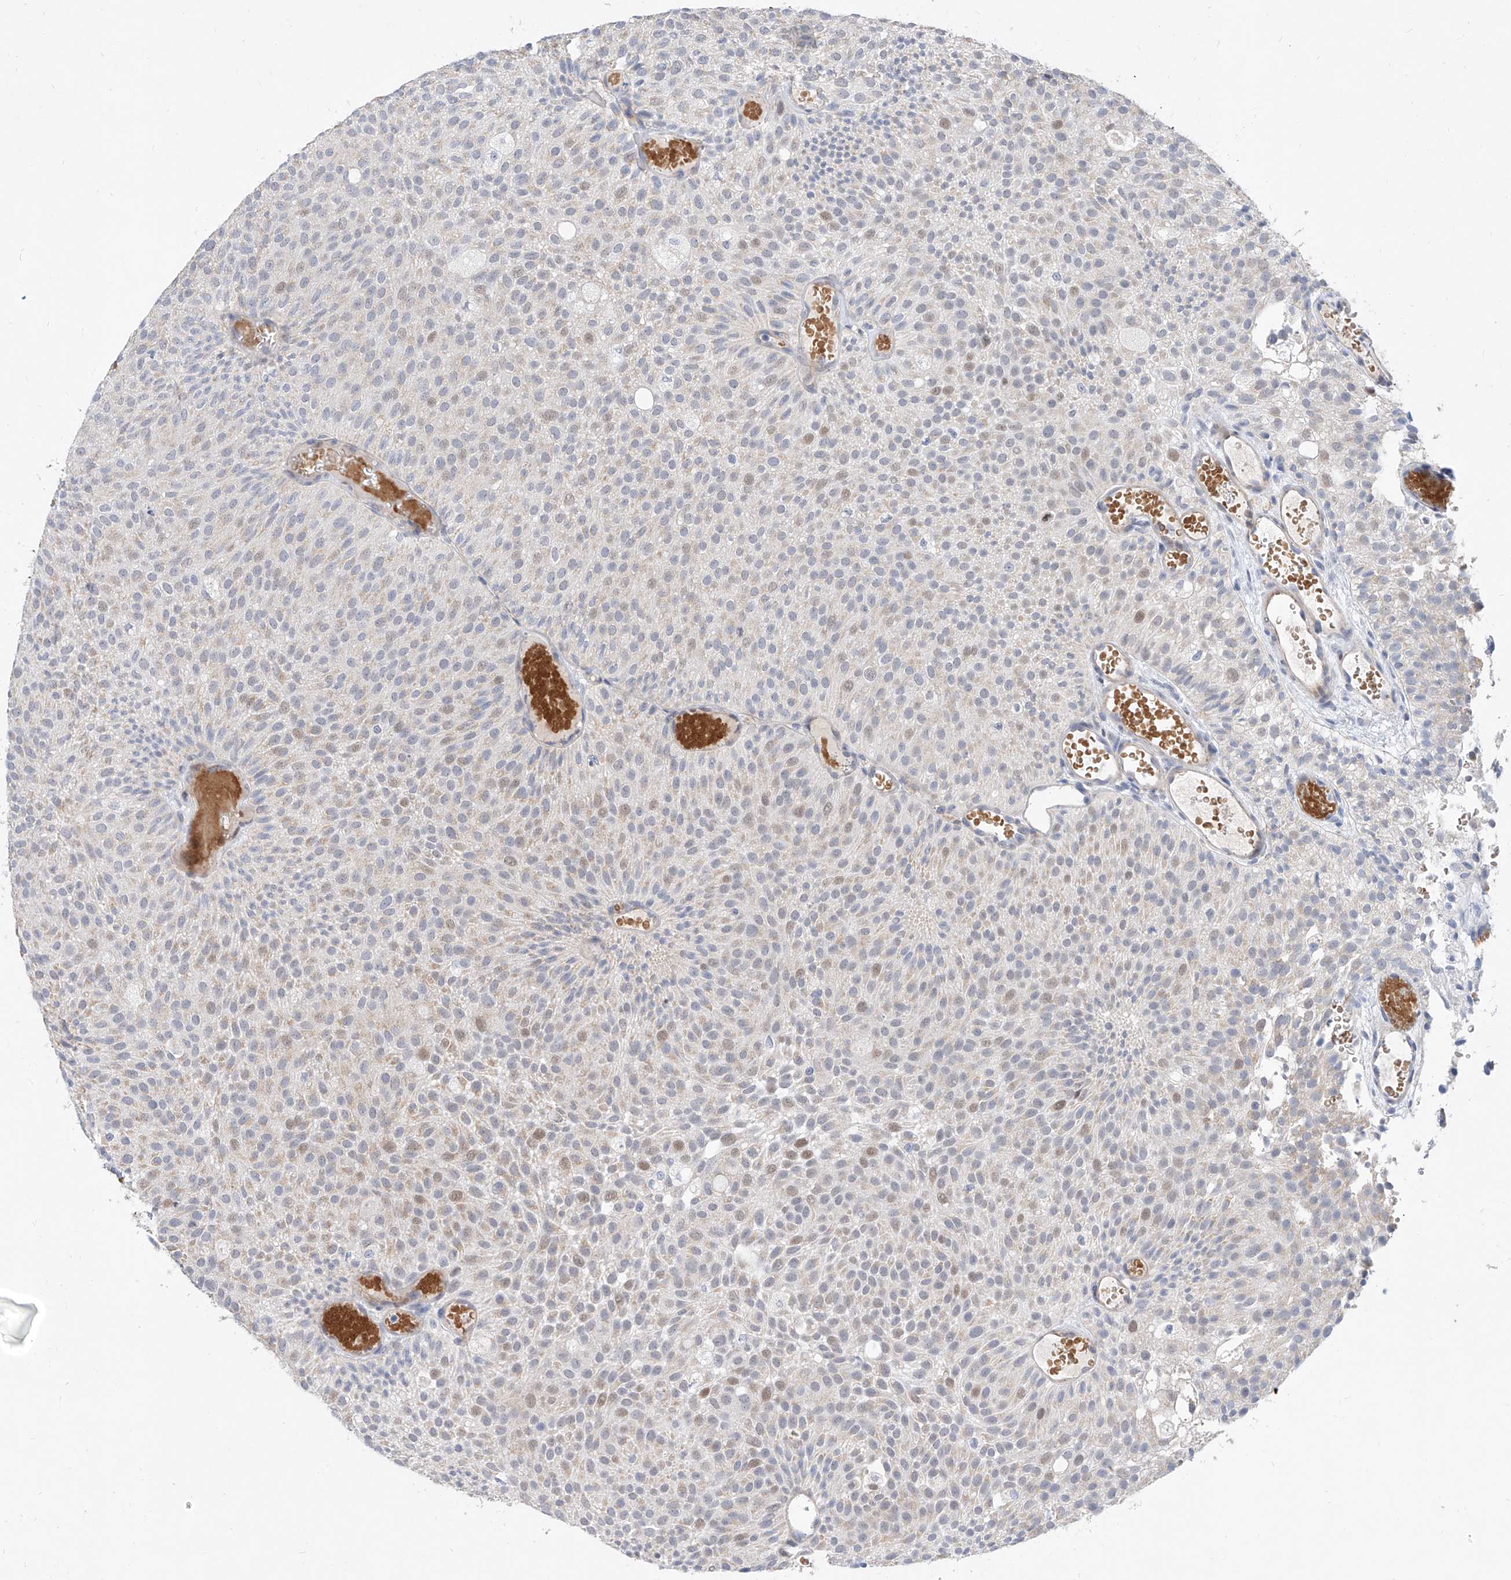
{"staining": {"intensity": "moderate", "quantity": "<25%", "location": "nuclear"}, "tissue": "urothelial cancer", "cell_type": "Tumor cells", "image_type": "cancer", "snomed": [{"axis": "morphology", "description": "Urothelial carcinoma, Low grade"}, {"axis": "topography", "description": "Urinary bladder"}], "caption": "Protein staining demonstrates moderate nuclear positivity in approximately <25% of tumor cells in urothelial cancer. (IHC, brightfield microscopy, high magnification).", "gene": "BPTF", "patient": {"sex": "male", "age": 78}}